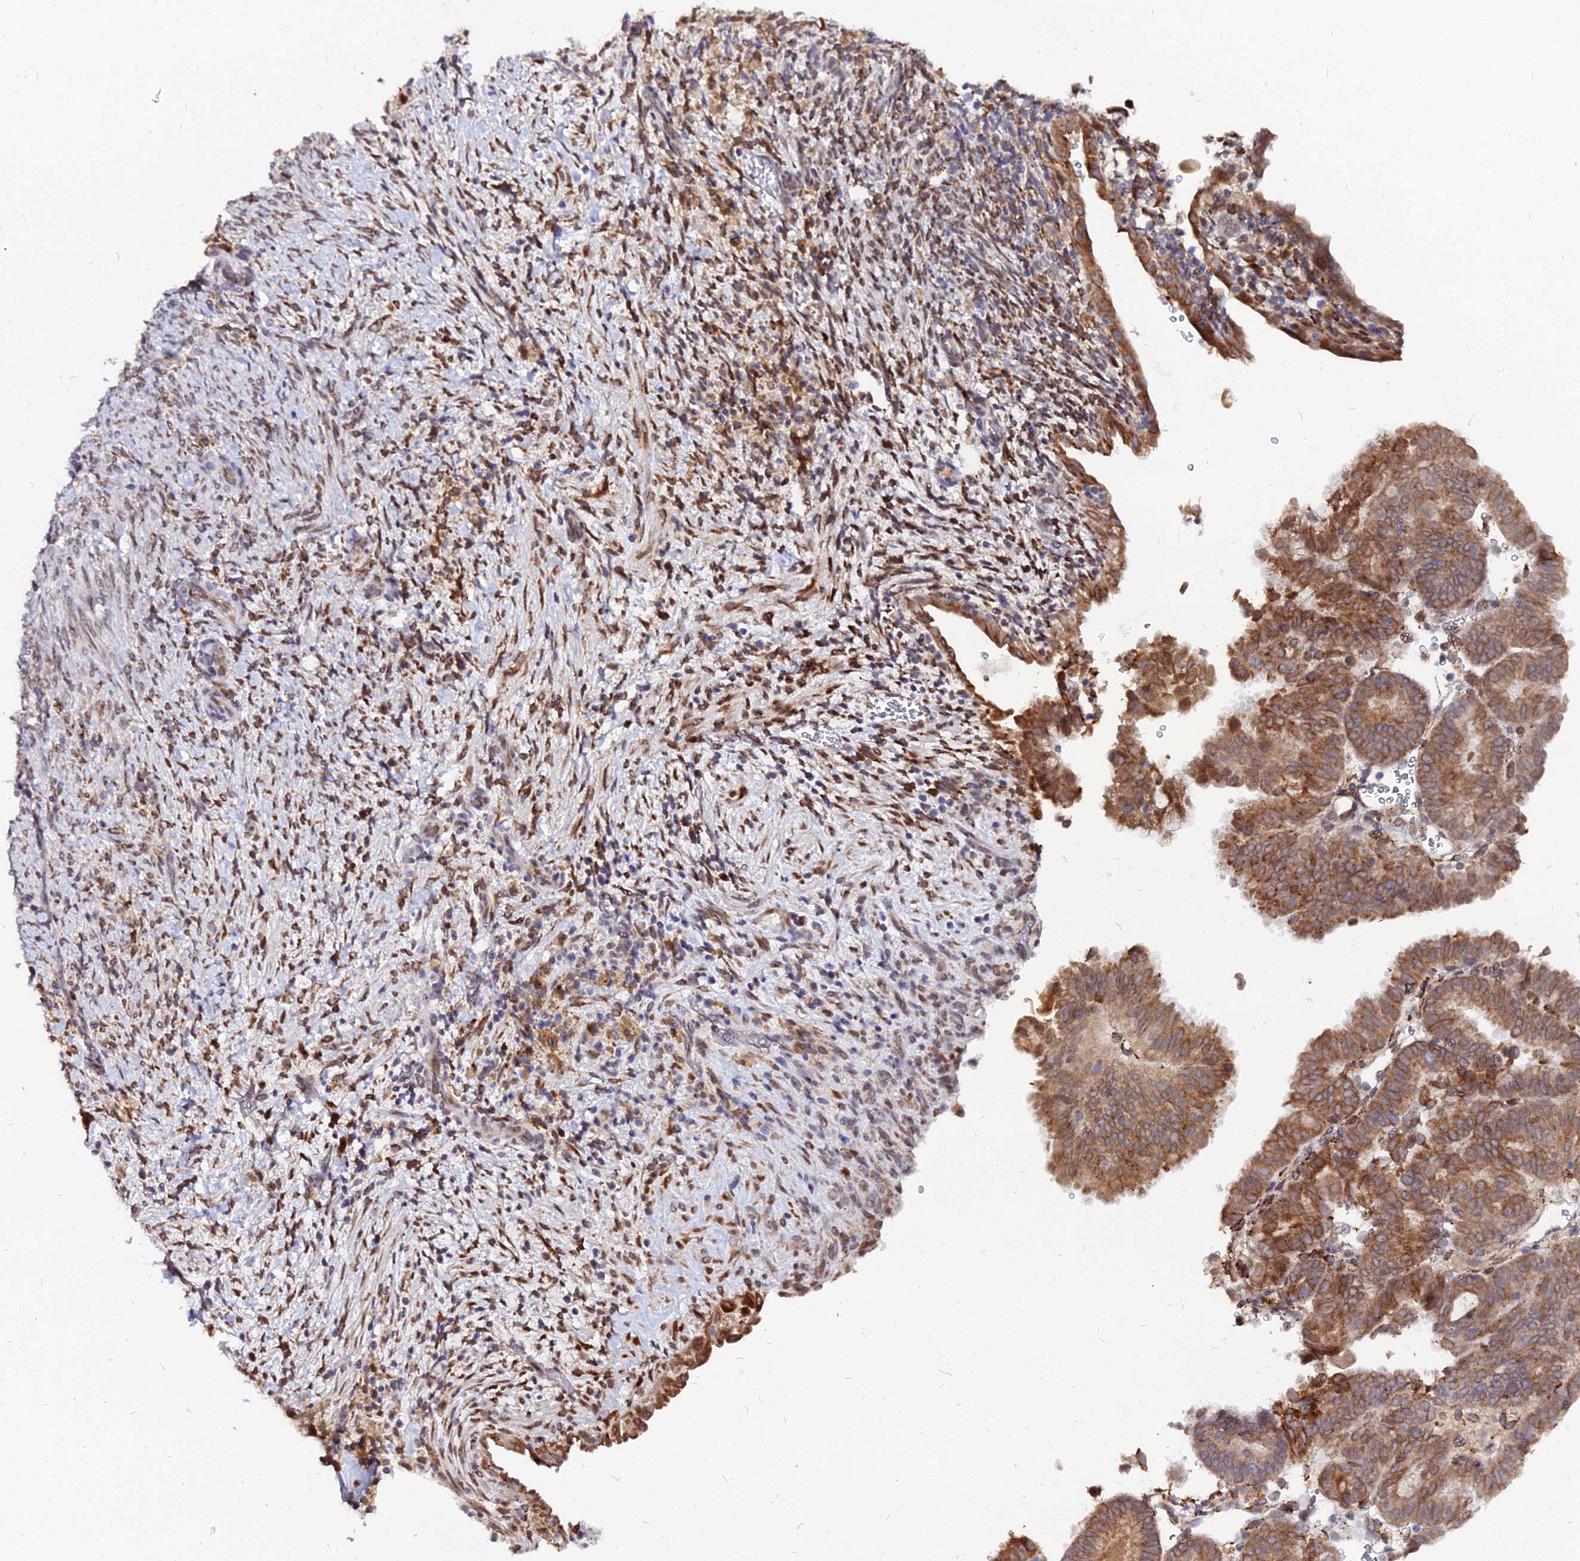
{"staining": {"intensity": "moderate", "quantity": ">75%", "location": "cytoplasmic/membranous"}, "tissue": "endometrial cancer", "cell_type": "Tumor cells", "image_type": "cancer", "snomed": [{"axis": "morphology", "description": "Adenocarcinoma, NOS"}, {"axis": "topography", "description": "Endometrium"}], "caption": "Moderate cytoplasmic/membranous protein expression is present in about >75% of tumor cells in endometrial cancer (adenocarcinoma). The protein of interest is stained brown, and the nuclei are stained in blue (DAB IHC with brightfield microscopy, high magnification).", "gene": "RNF121", "patient": {"sex": "female", "age": 70}}